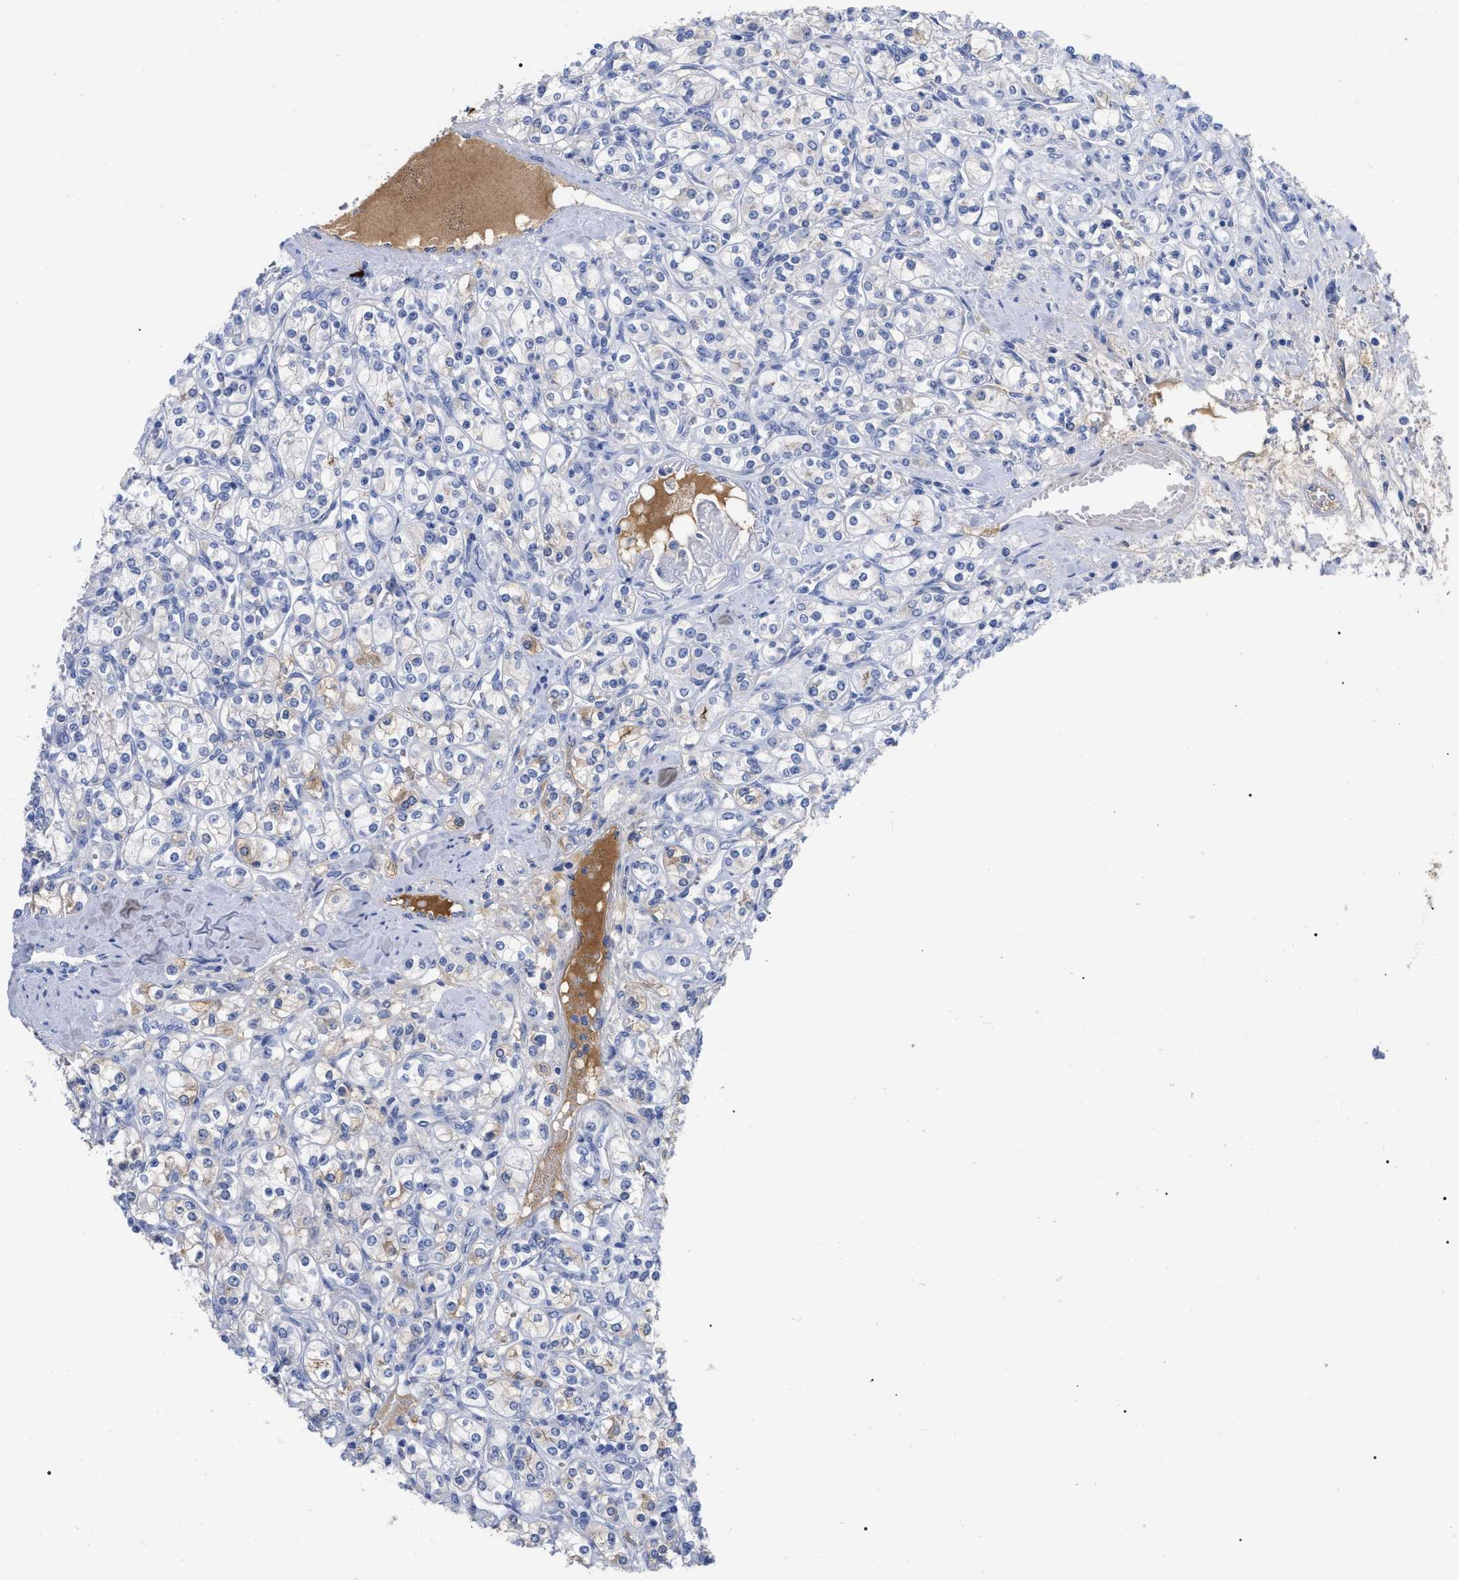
{"staining": {"intensity": "negative", "quantity": "none", "location": "none"}, "tissue": "renal cancer", "cell_type": "Tumor cells", "image_type": "cancer", "snomed": [{"axis": "morphology", "description": "Adenocarcinoma, NOS"}, {"axis": "topography", "description": "Kidney"}], "caption": "This is an immunohistochemistry histopathology image of renal cancer (adenocarcinoma). There is no expression in tumor cells.", "gene": "IGHV5-51", "patient": {"sex": "male", "age": 77}}